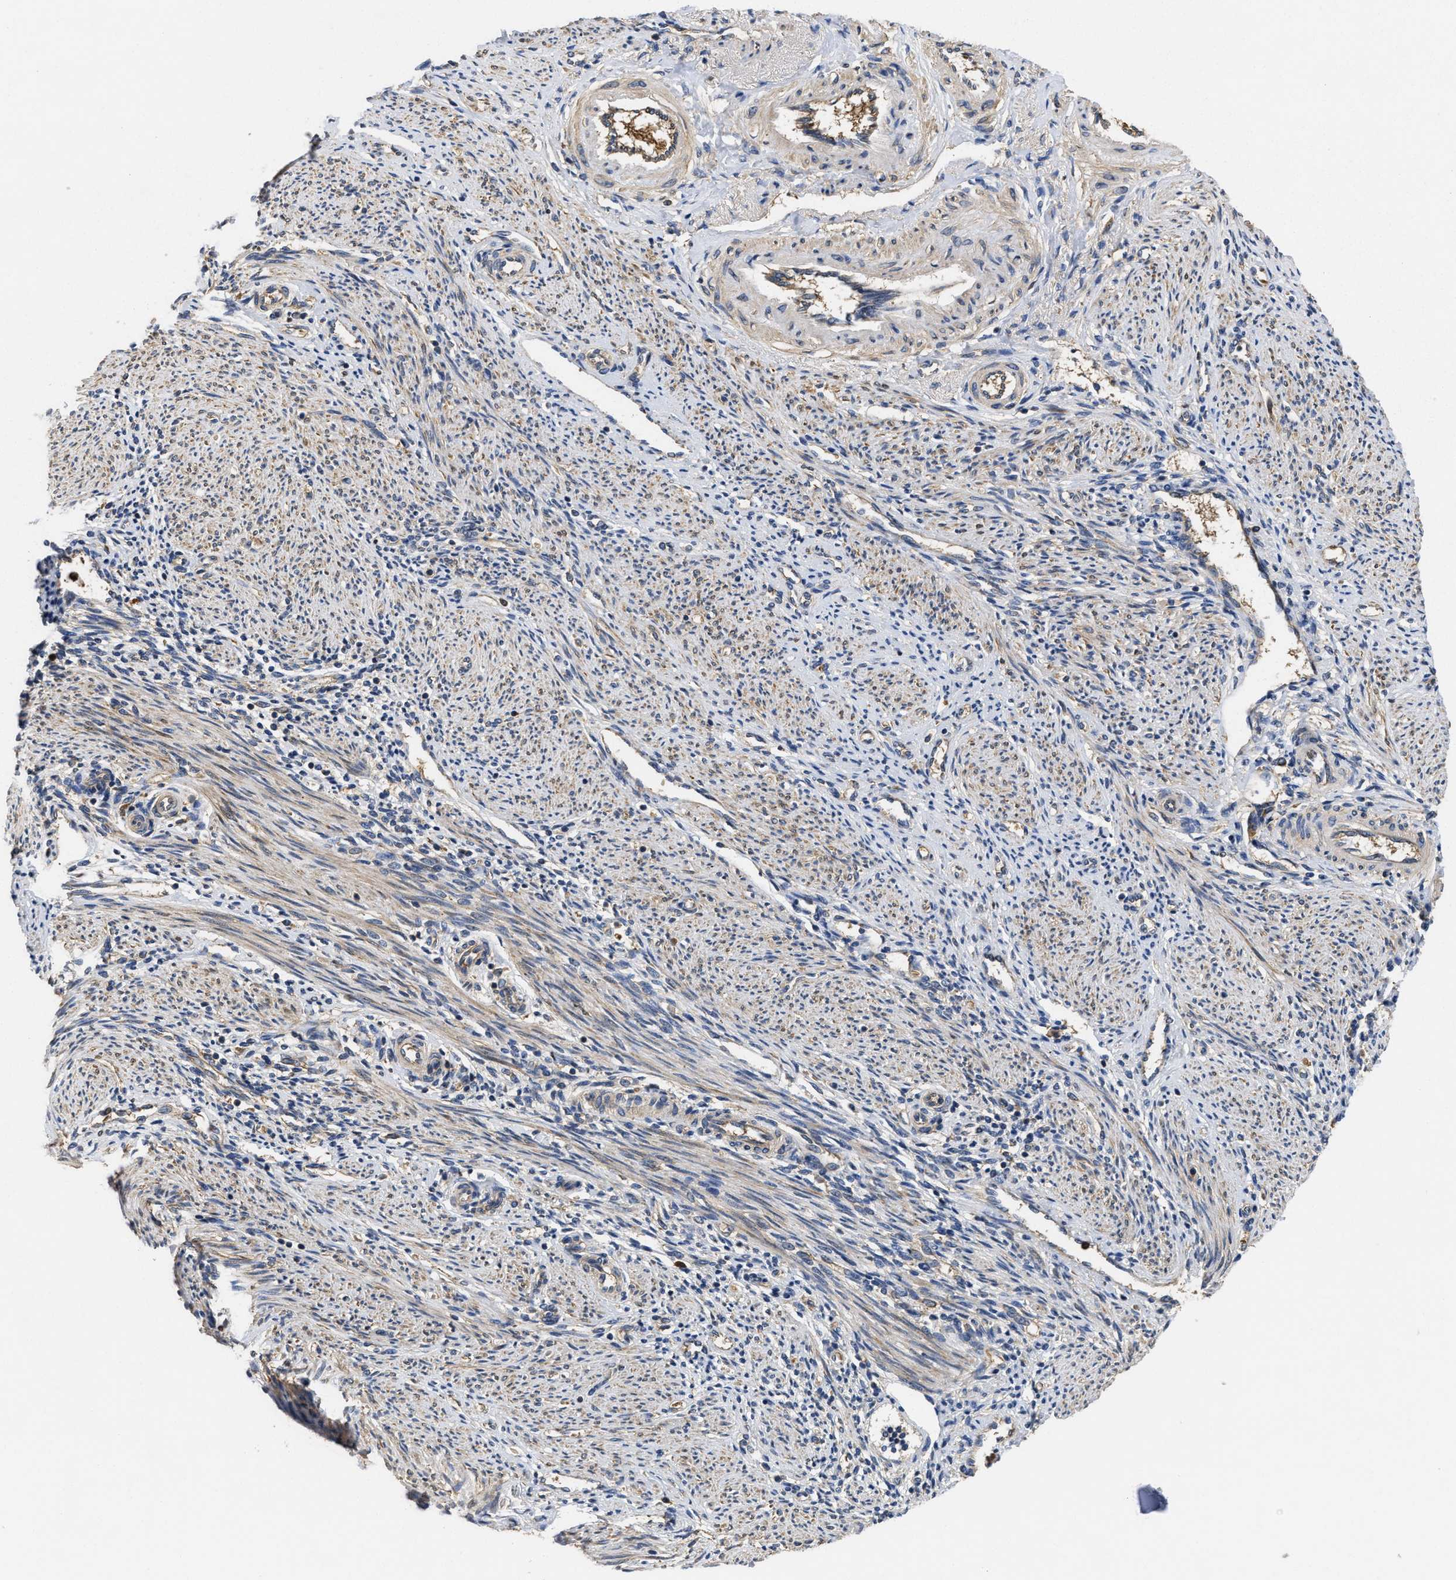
{"staining": {"intensity": "moderate", "quantity": "<25%", "location": "cytoplasmic/membranous"}, "tissue": "endometrium", "cell_type": "Cells in endometrial stroma", "image_type": "normal", "snomed": [{"axis": "morphology", "description": "Normal tissue, NOS"}, {"axis": "topography", "description": "Endometrium"}], "caption": "Moderate cytoplasmic/membranous staining is present in approximately <25% of cells in endometrial stroma in normal endometrium. Using DAB (brown) and hematoxylin (blue) stains, captured at high magnification using brightfield microscopy.", "gene": "RNF216", "patient": {"sex": "female", "age": 42}}